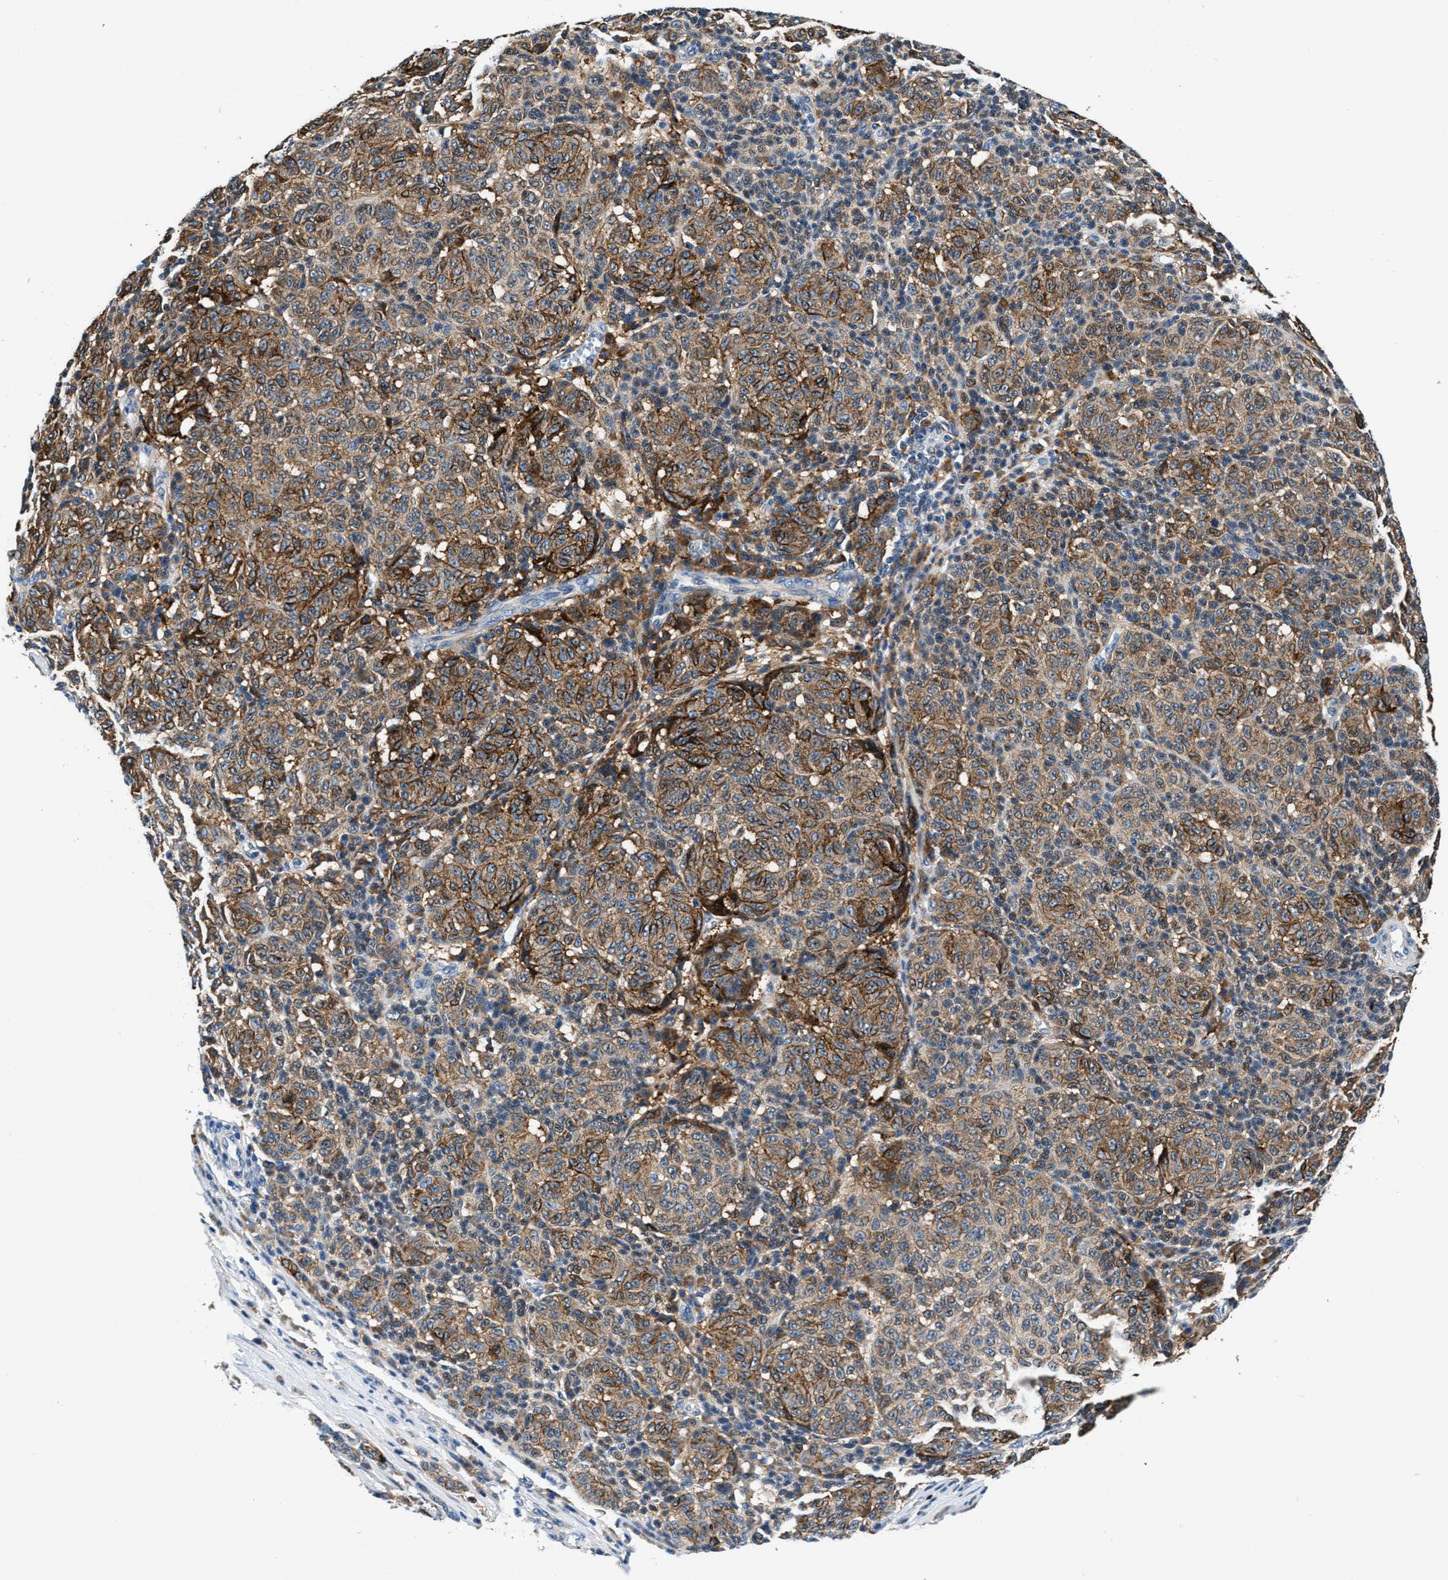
{"staining": {"intensity": "moderate", "quantity": ">75%", "location": "cytoplasmic/membranous"}, "tissue": "melanoma", "cell_type": "Tumor cells", "image_type": "cancer", "snomed": [{"axis": "morphology", "description": "Malignant melanoma, NOS"}, {"axis": "topography", "description": "Skin"}], "caption": "Tumor cells exhibit medium levels of moderate cytoplasmic/membranous expression in approximately >75% of cells in melanoma.", "gene": "SLFN11", "patient": {"sex": "male", "age": 59}}